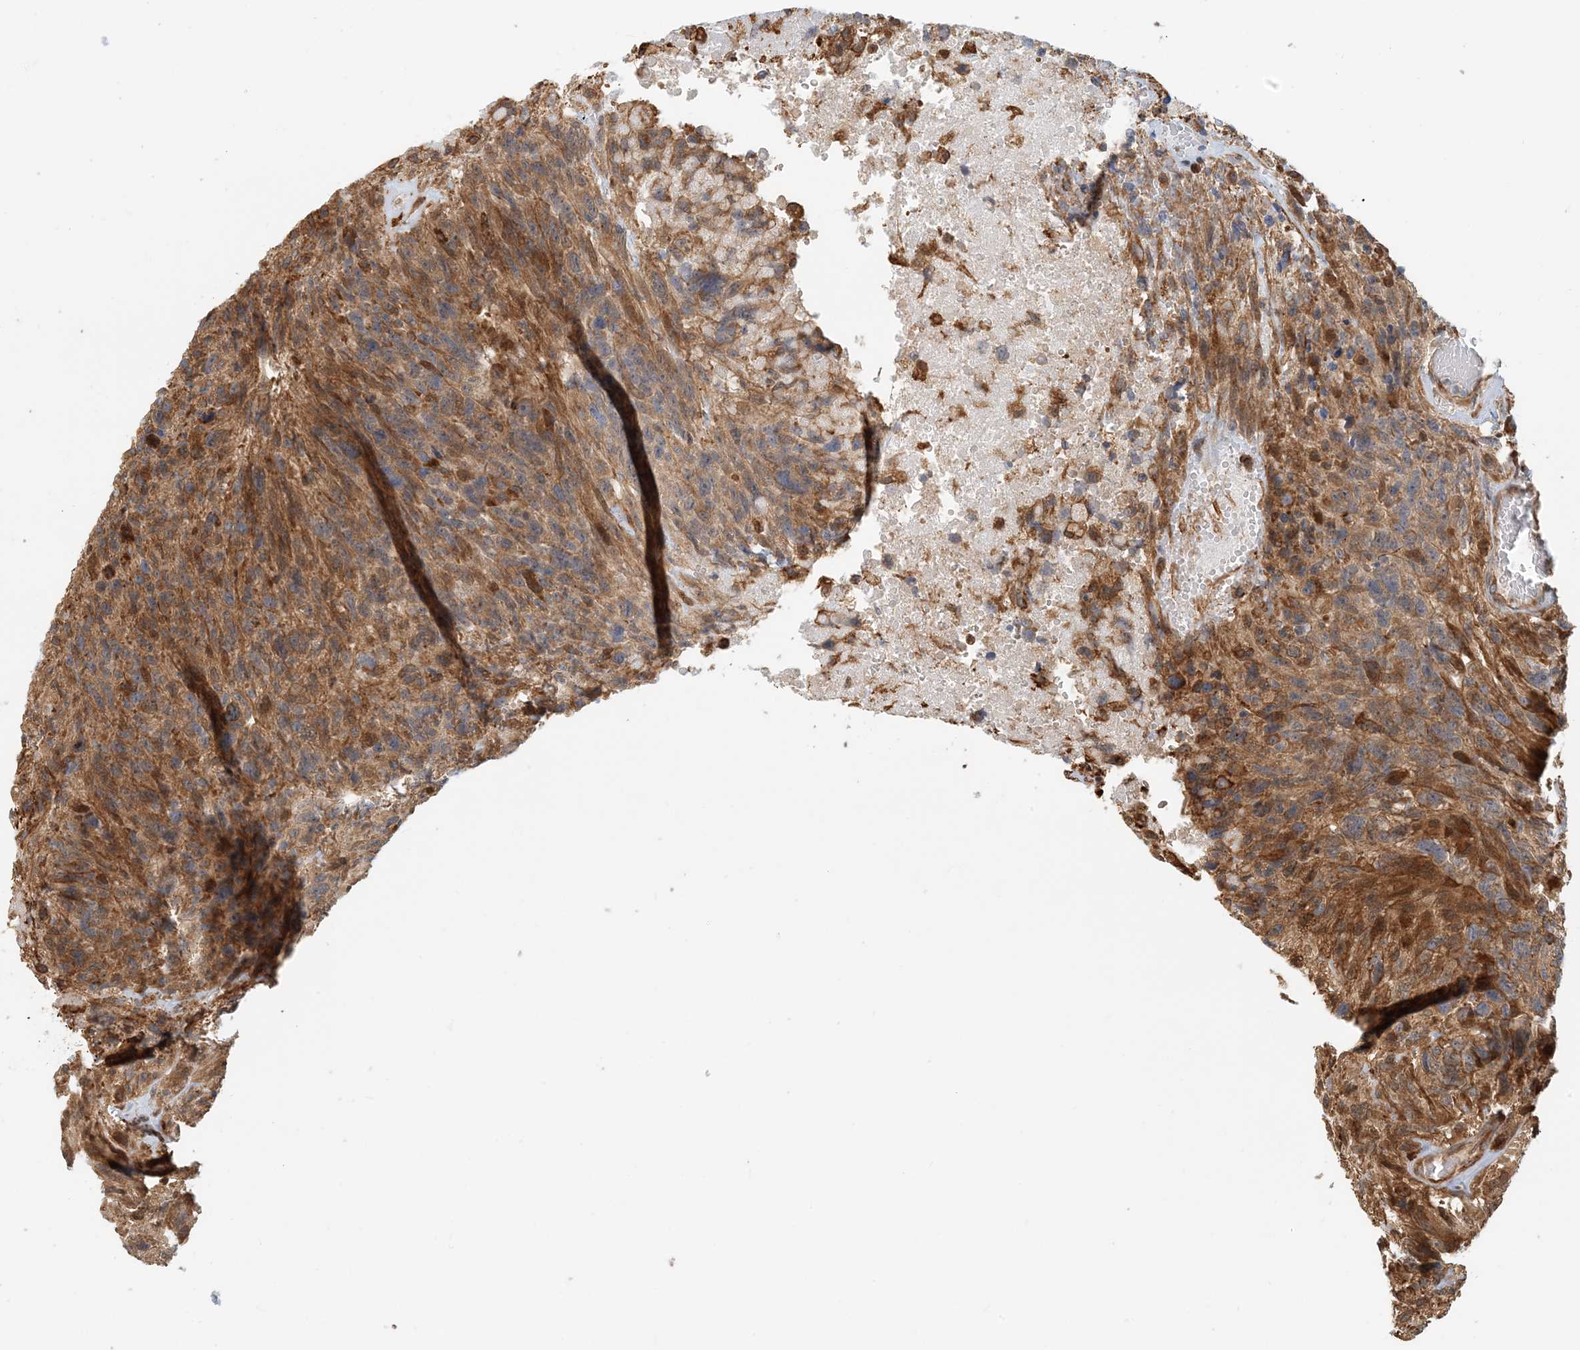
{"staining": {"intensity": "moderate", "quantity": ">75%", "location": "cytoplasmic/membranous"}, "tissue": "glioma", "cell_type": "Tumor cells", "image_type": "cancer", "snomed": [{"axis": "morphology", "description": "Glioma, malignant, High grade"}, {"axis": "topography", "description": "Brain"}], "caption": "A brown stain highlights moderate cytoplasmic/membranous positivity of a protein in human glioma tumor cells.", "gene": "HNMT", "patient": {"sex": "male", "age": 69}}